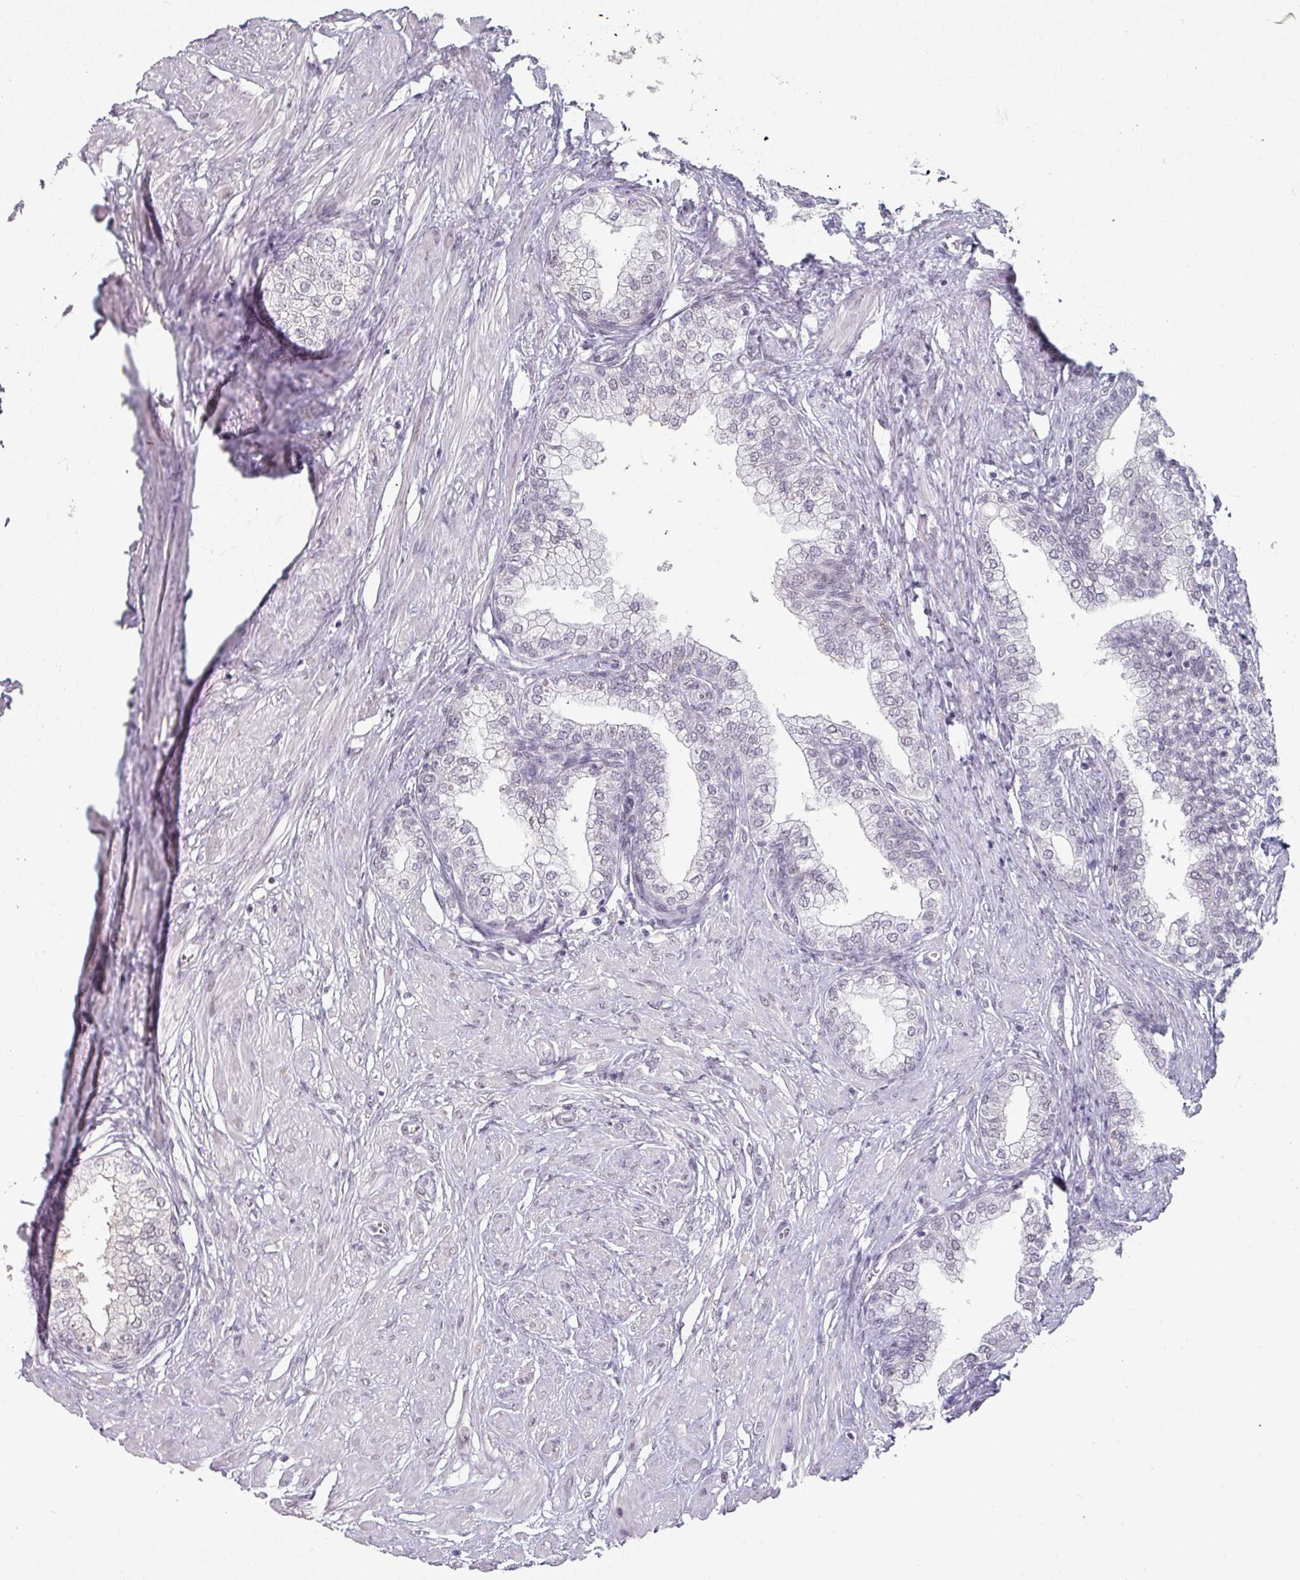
{"staining": {"intensity": "negative", "quantity": "none", "location": "none"}, "tissue": "prostate", "cell_type": "Glandular cells", "image_type": "normal", "snomed": [{"axis": "morphology", "description": "Normal tissue, NOS"}, {"axis": "topography", "description": "Prostate"}], "caption": "A high-resolution micrograph shows immunohistochemistry (IHC) staining of benign prostate, which displays no significant staining in glandular cells.", "gene": "SPRR1A", "patient": {"sex": "male", "age": 60}}